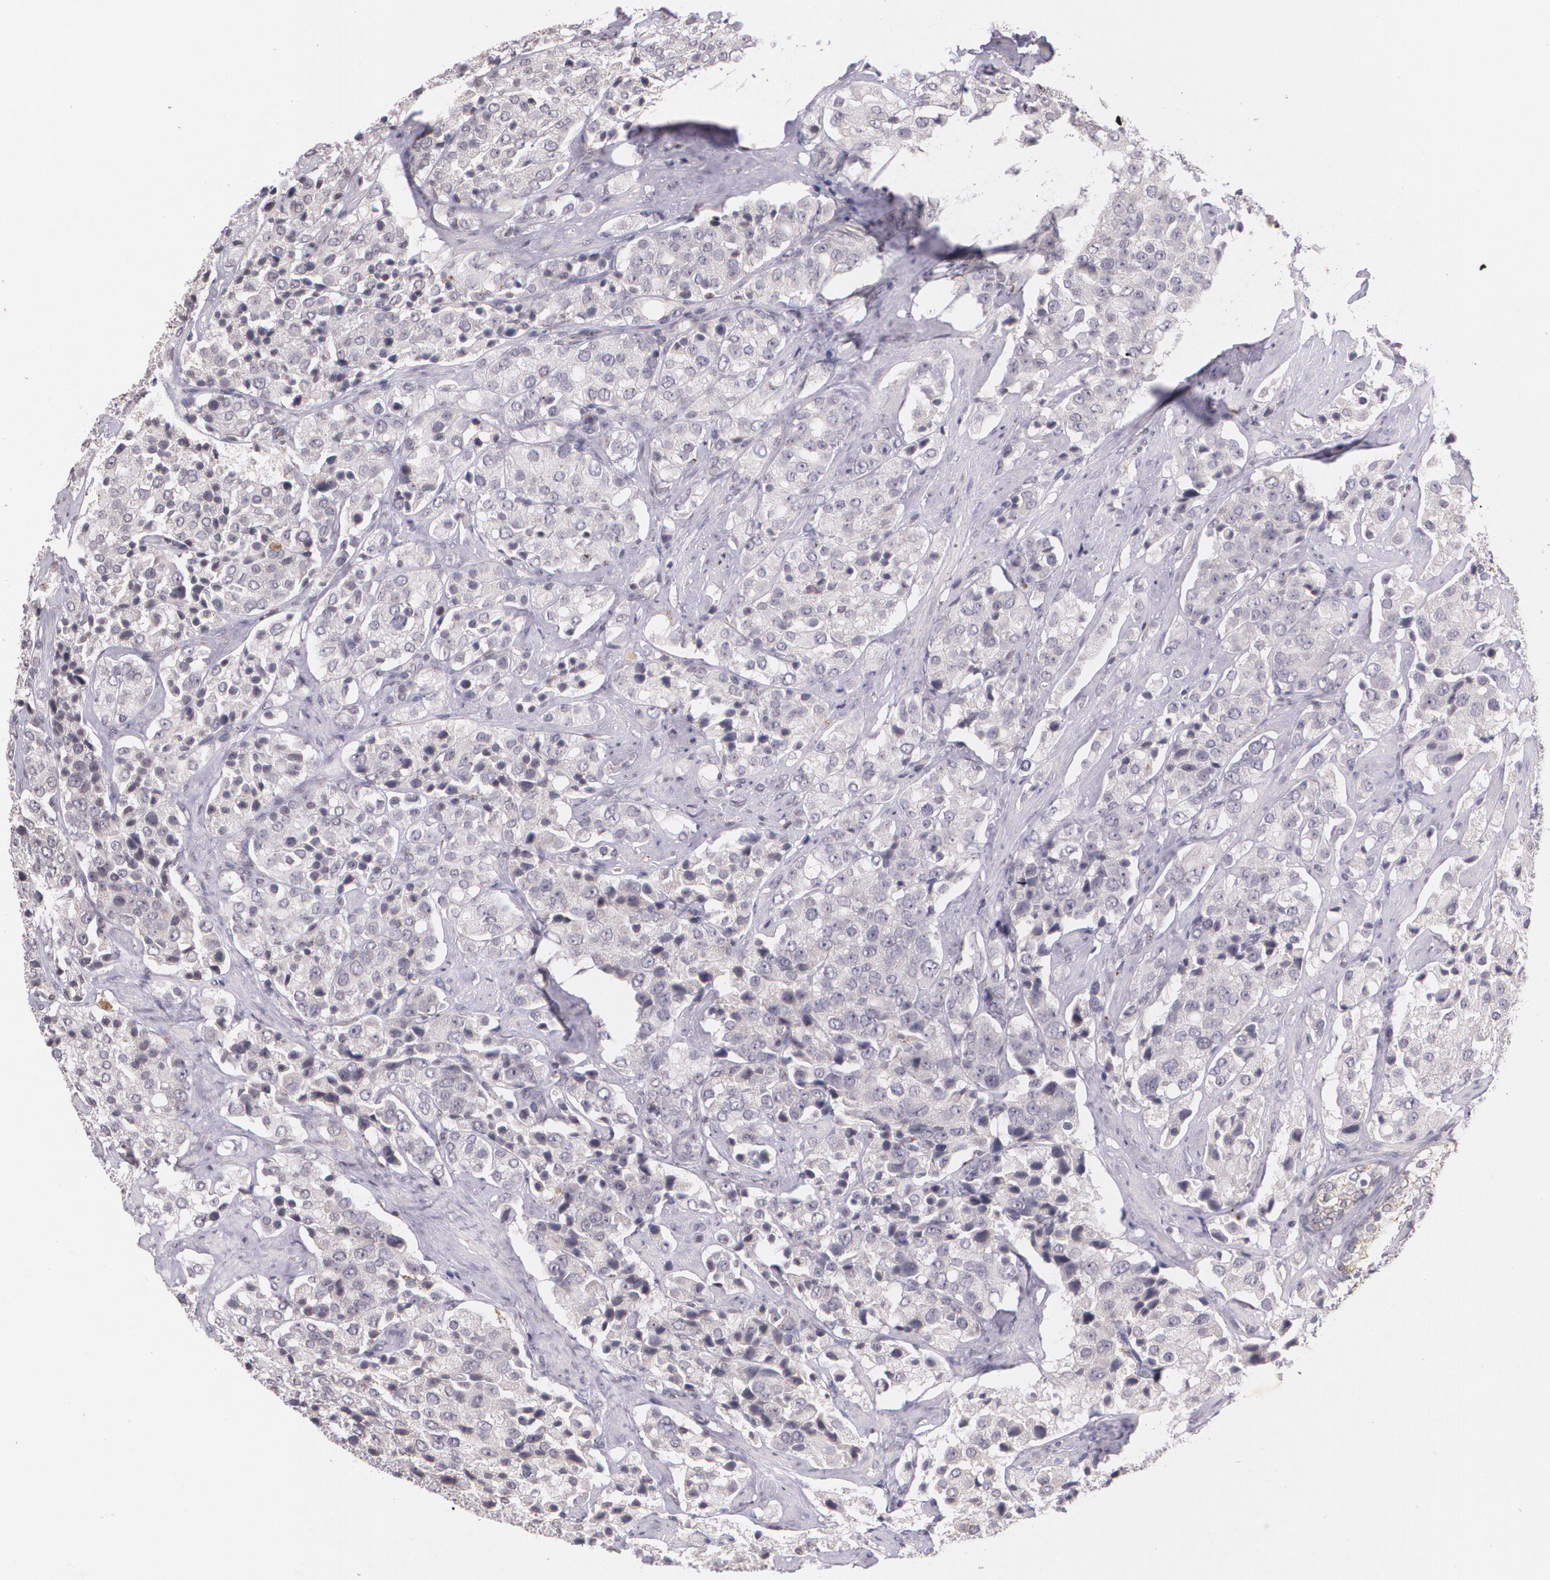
{"staining": {"intensity": "negative", "quantity": "none", "location": "none"}, "tissue": "prostate cancer", "cell_type": "Tumor cells", "image_type": "cancer", "snomed": [{"axis": "morphology", "description": "Adenocarcinoma, Medium grade"}, {"axis": "topography", "description": "Prostate"}], "caption": "A photomicrograph of prostate cancer (adenocarcinoma (medium-grade)) stained for a protein reveals no brown staining in tumor cells.", "gene": "TM4SF1", "patient": {"sex": "male", "age": 70}}